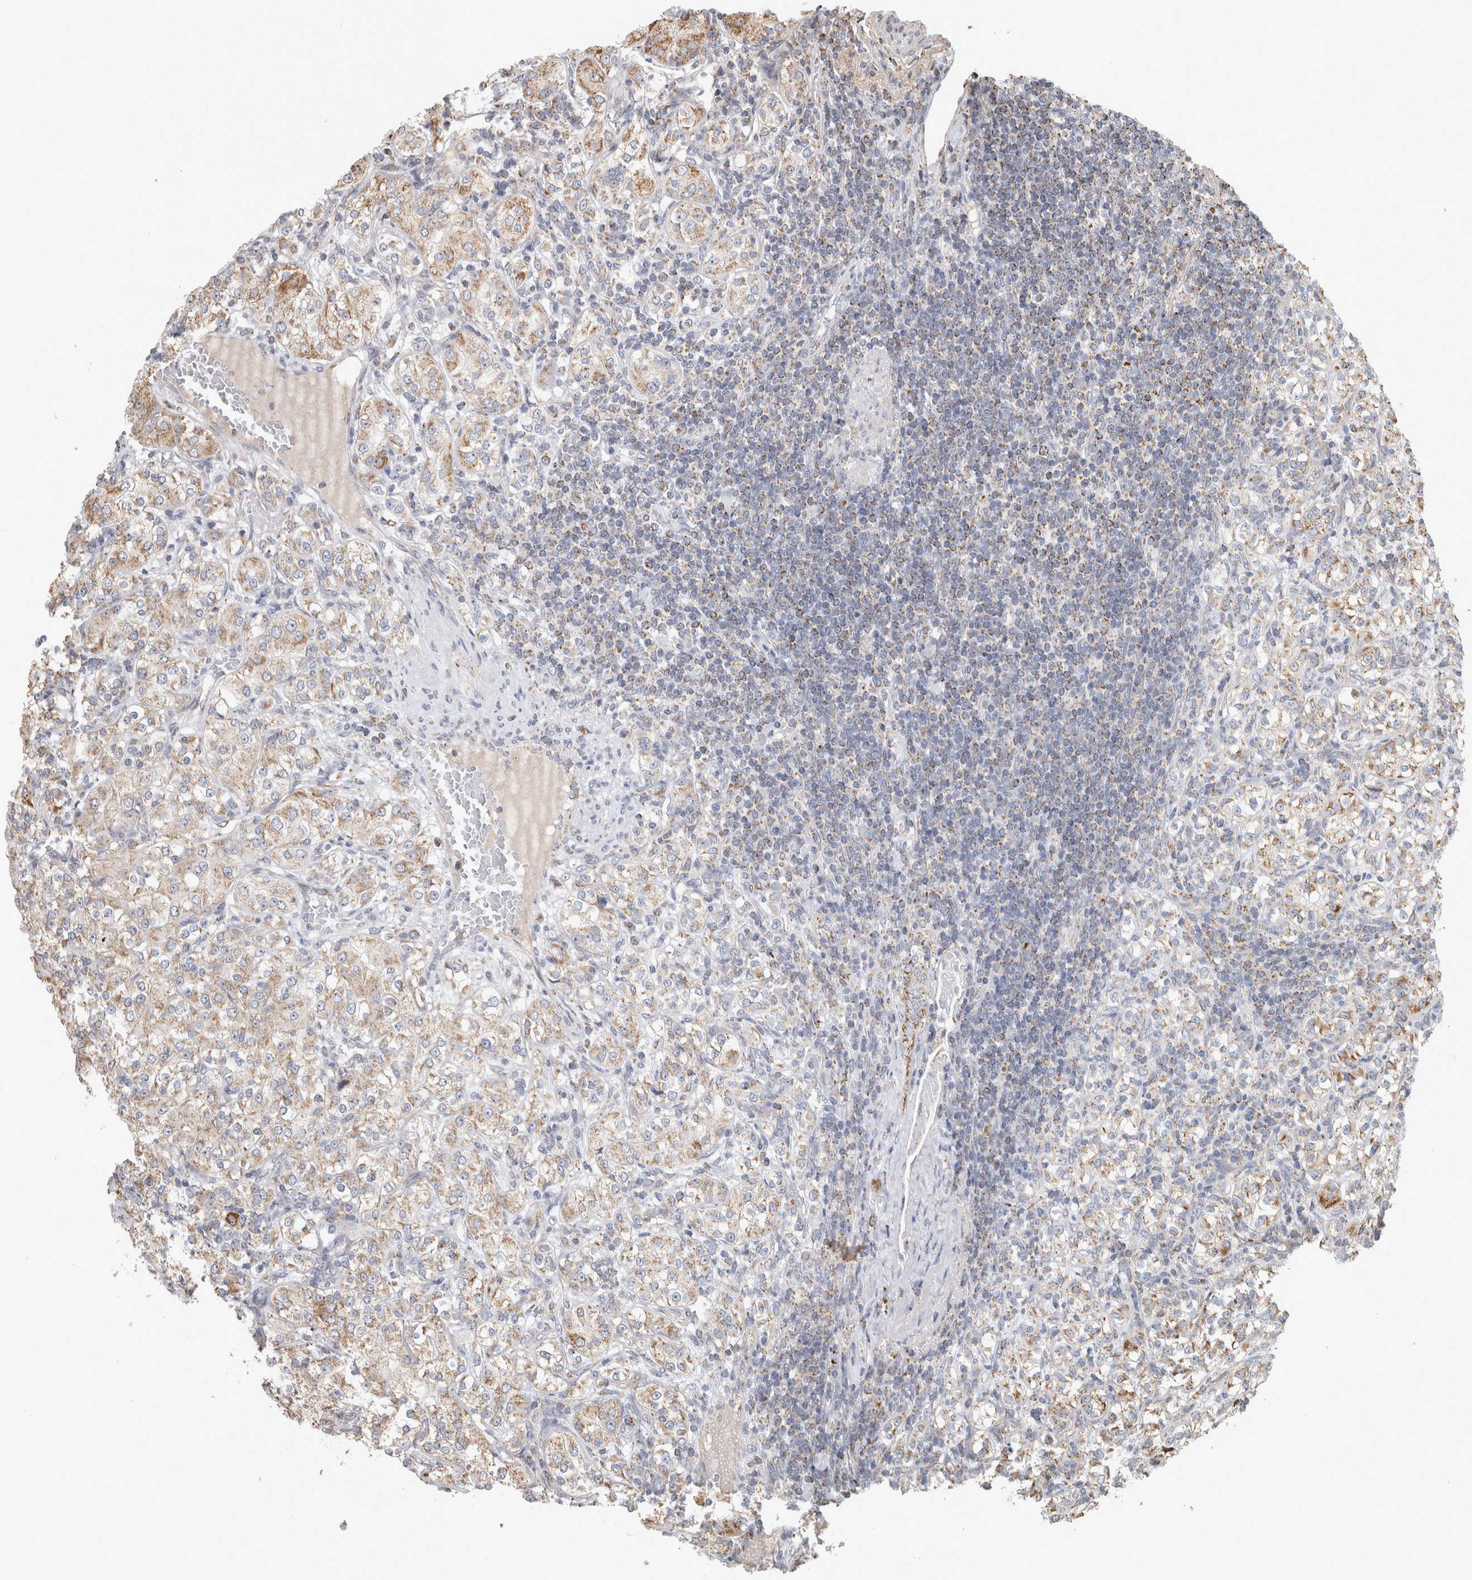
{"staining": {"intensity": "weak", "quantity": ">75%", "location": "cytoplasmic/membranous"}, "tissue": "renal cancer", "cell_type": "Tumor cells", "image_type": "cancer", "snomed": [{"axis": "morphology", "description": "Adenocarcinoma, NOS"}, {"axis": "topography", "description": "Kidney"}], "caption": "Immunohistochemistry micrograph of neoplastic tissue: renal adenocarcinoma stained using IHC exhibits low levels of weak protein expression localized specifically in the cytoplasmic/membranous of tumor cells, appearing as a cytoplasmic/membranous brown color.", "gene": "ST8SIA1", "patient": {"sex": "male", "age": 77}}